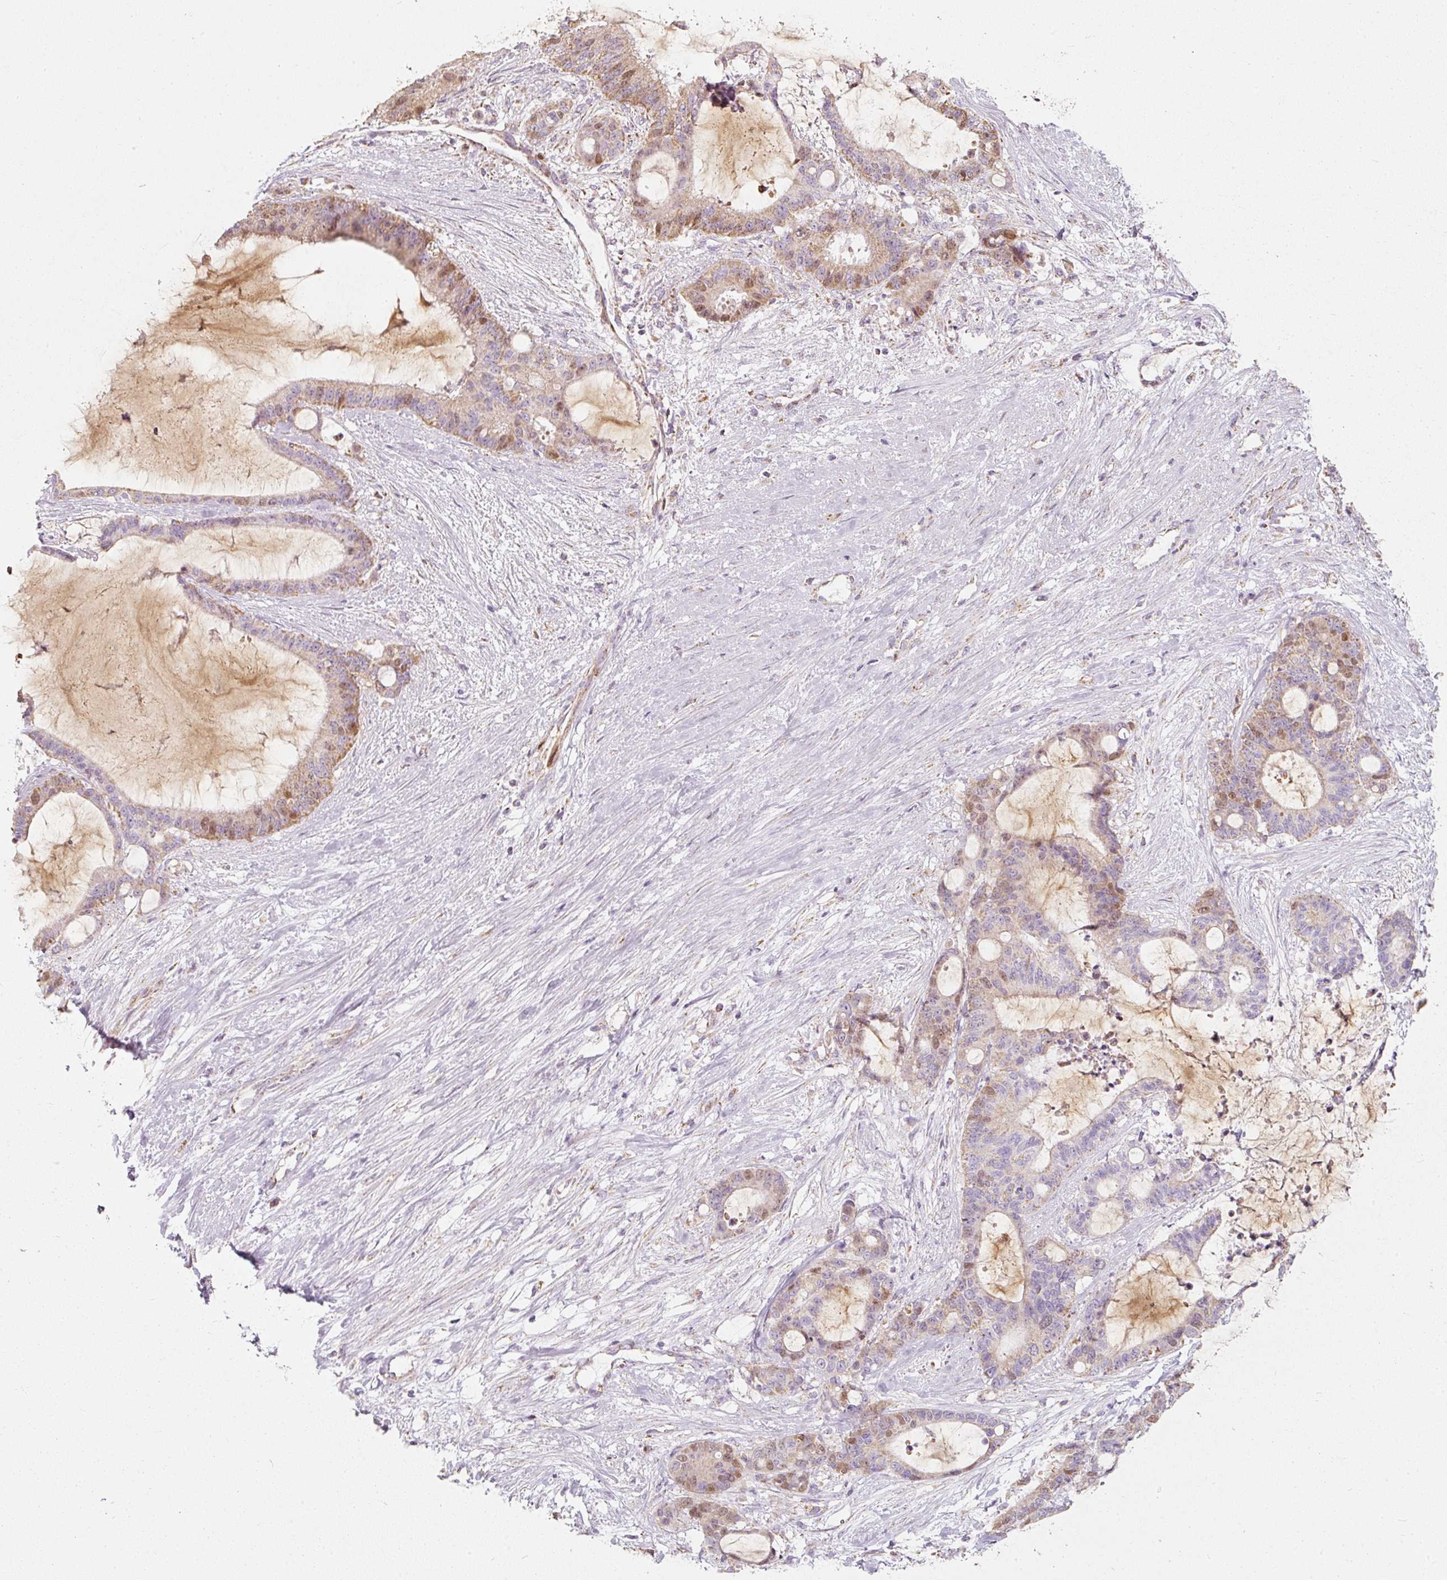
{"staining": {"intensity": "moderate", "quantity": "25%-75%", "location": "cytoplasmic/membranous,nuclear"}, "tissue": "liver cancer", "cell_type": "Tumor cells", "image_type": "cancer", "snomed": [{"axis": "morphology", "description": "Normal tissue, NOS"}, {"axis": "morphology", "description": "Cholangiocarcinoma"}, {"axis": "topography", "description": "Liver"}, {"axis": "topography", "description": "Peripheral nerve tissue"}], "caption": "The micrograph displays staining of cholangiocarcinoma (liver), revealing moderate cytoplasmic/membranous and nuclear protein positivity (brown color) within tumor cells.", "gene": "DUT", "patient": {"sex": "female", "age": 73}}